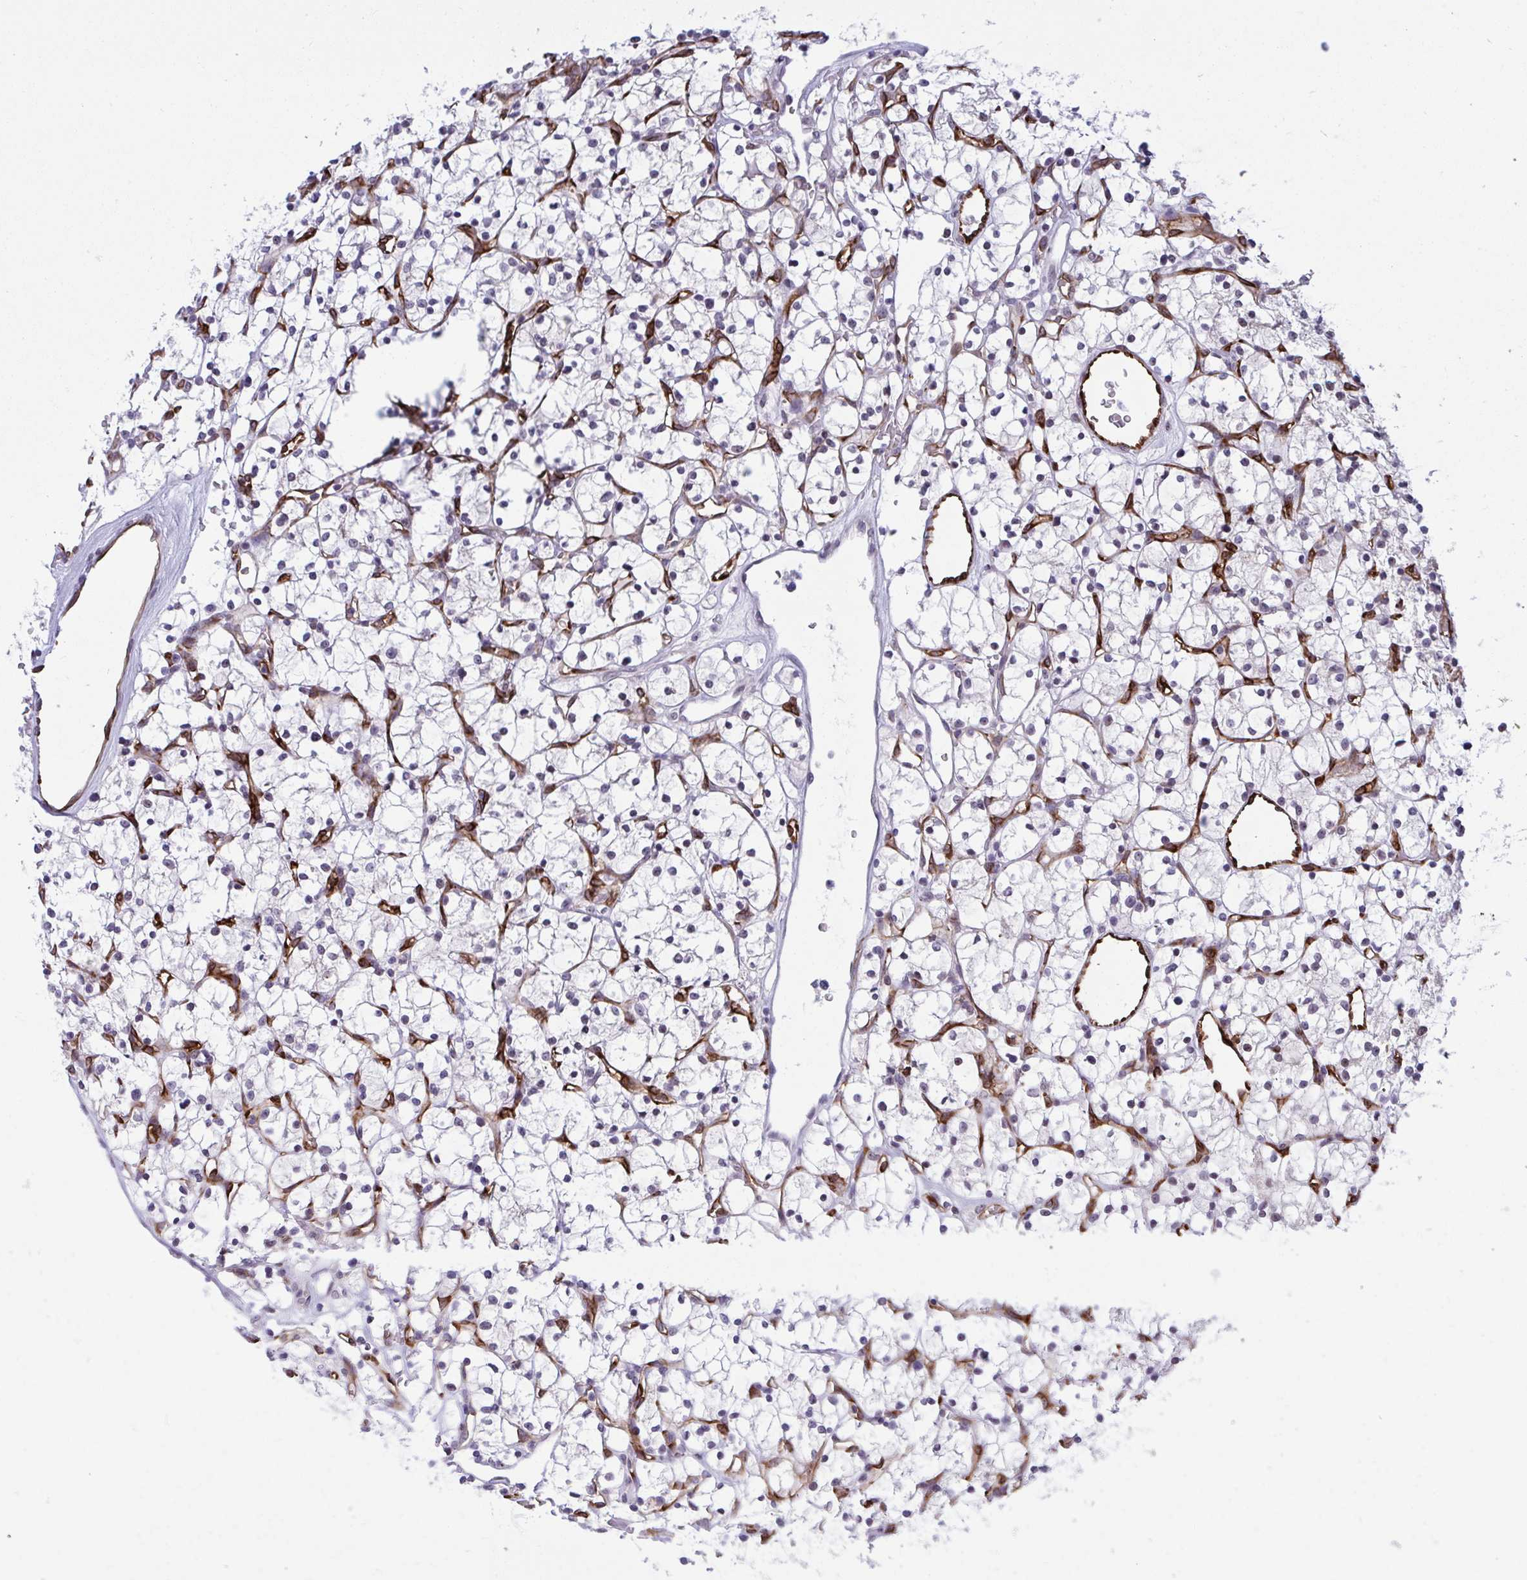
{"staining": {"intensity": "negative", "quantity": "none", "location": "none"}, "tissue": "renal cancer", "cell_type": "Tumor cells", "image_type": "cancer", "snomed": [{"axis": "morphology", "description": "Adenocarcinoma, NOS"}, {"axis": "topography", "description": "Kidney"}], "caption": "High magnification brightfield microscopy of renal cancer stained with DAB (3,3'-diaminobenzidine) (brown) and counterstained with hematoxylin (blue): tumor cells show no significant staining.", "gene": "EML1", "patient": {"sex": "female", "age": 64}}